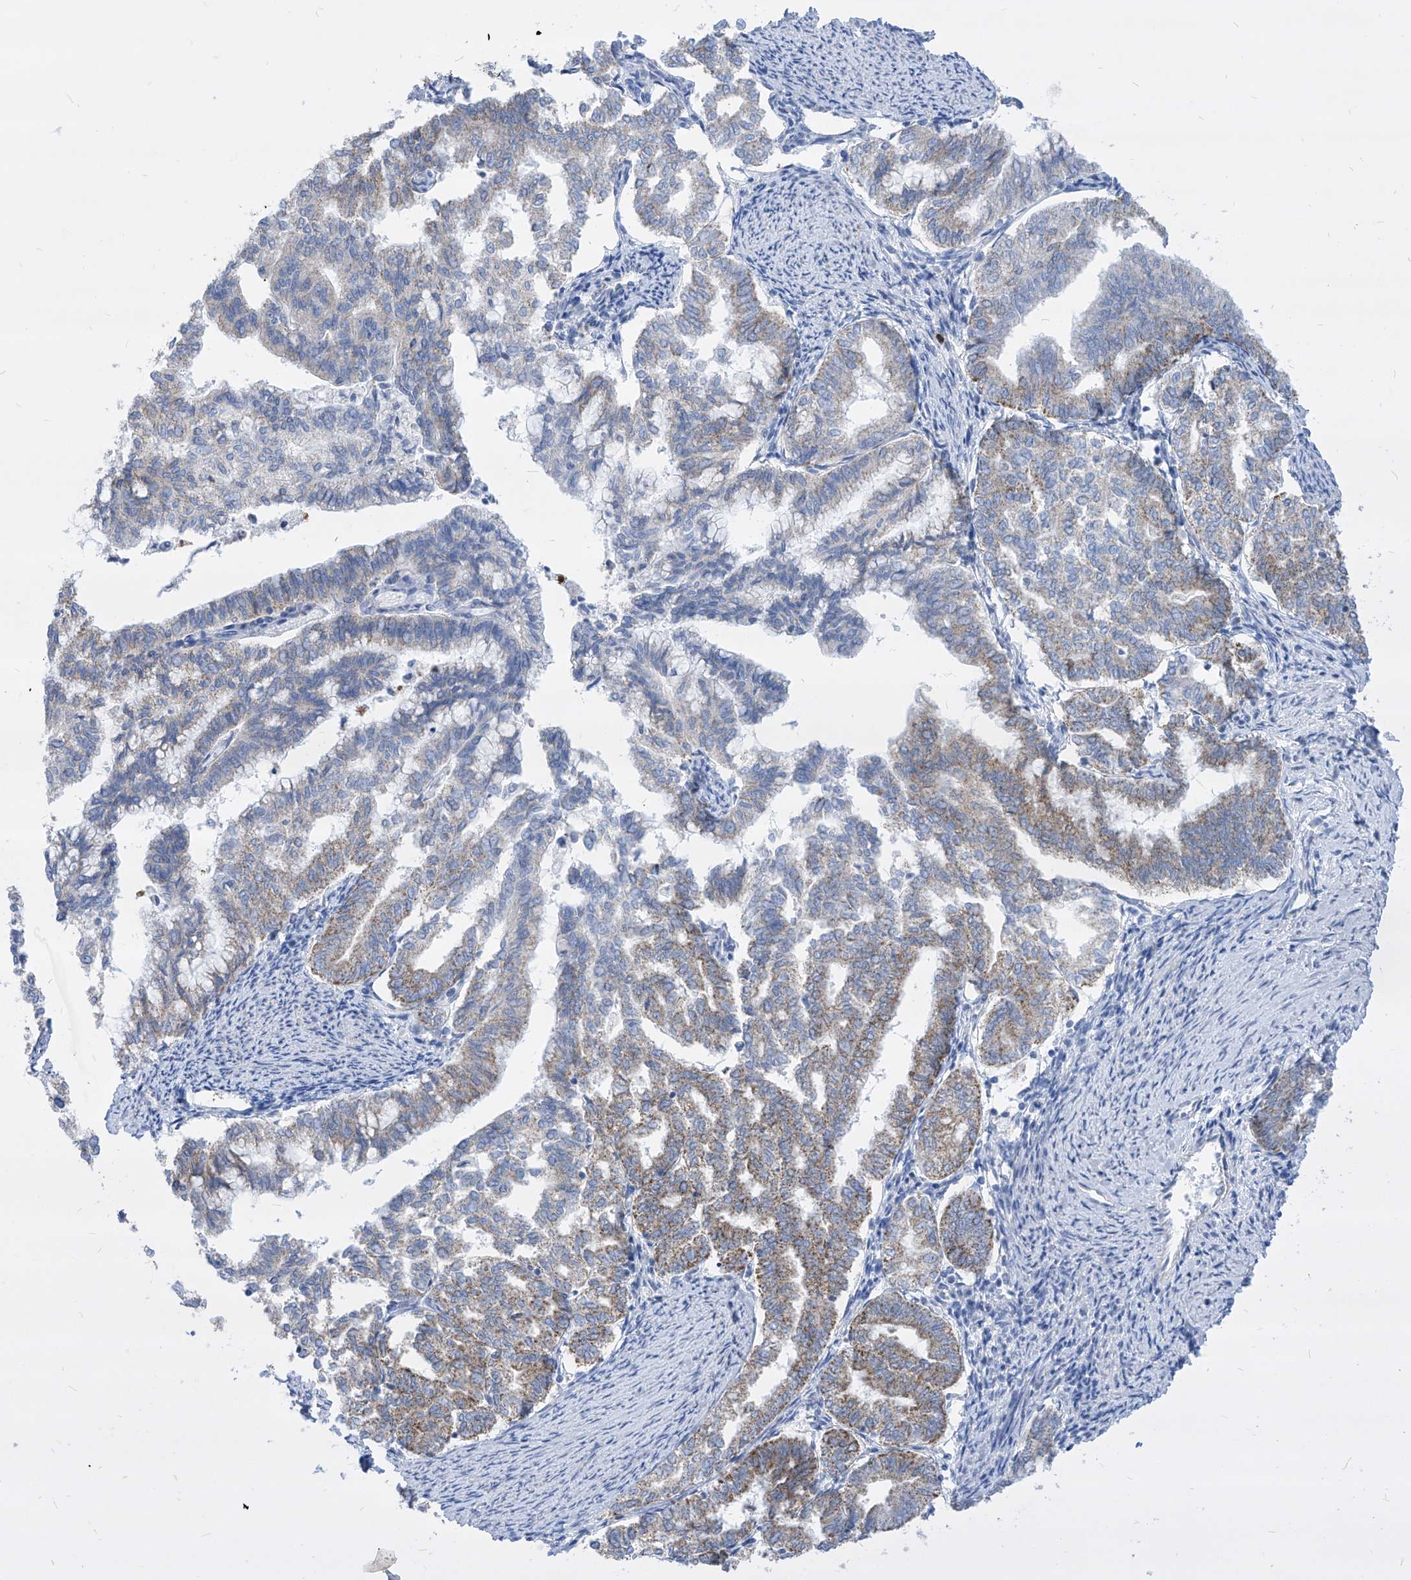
{"staining": {"intensity": "moderate", "quantity": "<25%", "location": "cytoplasmic/membranous"}, "tissue": "endometrial cancer", "cell_type": "Tumor cells", "image_type": "cancer", "snomed": [{"axis": "morphology", "description": "Adenocarcinoma, NOS"}, {"axis": "topography", "description": "Endometrium"}], "caption": "Immunohistochemistry image of neoplastic tissue: human endometrial cancer stained using immunohistochemistry exhibits low levels of moderate protein expression localized specifically in the cytoplasmic/membranous of tumor cells, appearing as a cytoplasmic/membranous brown color.", "gene": "COQ3", "patient": {"sex": "female", "age": 79}}